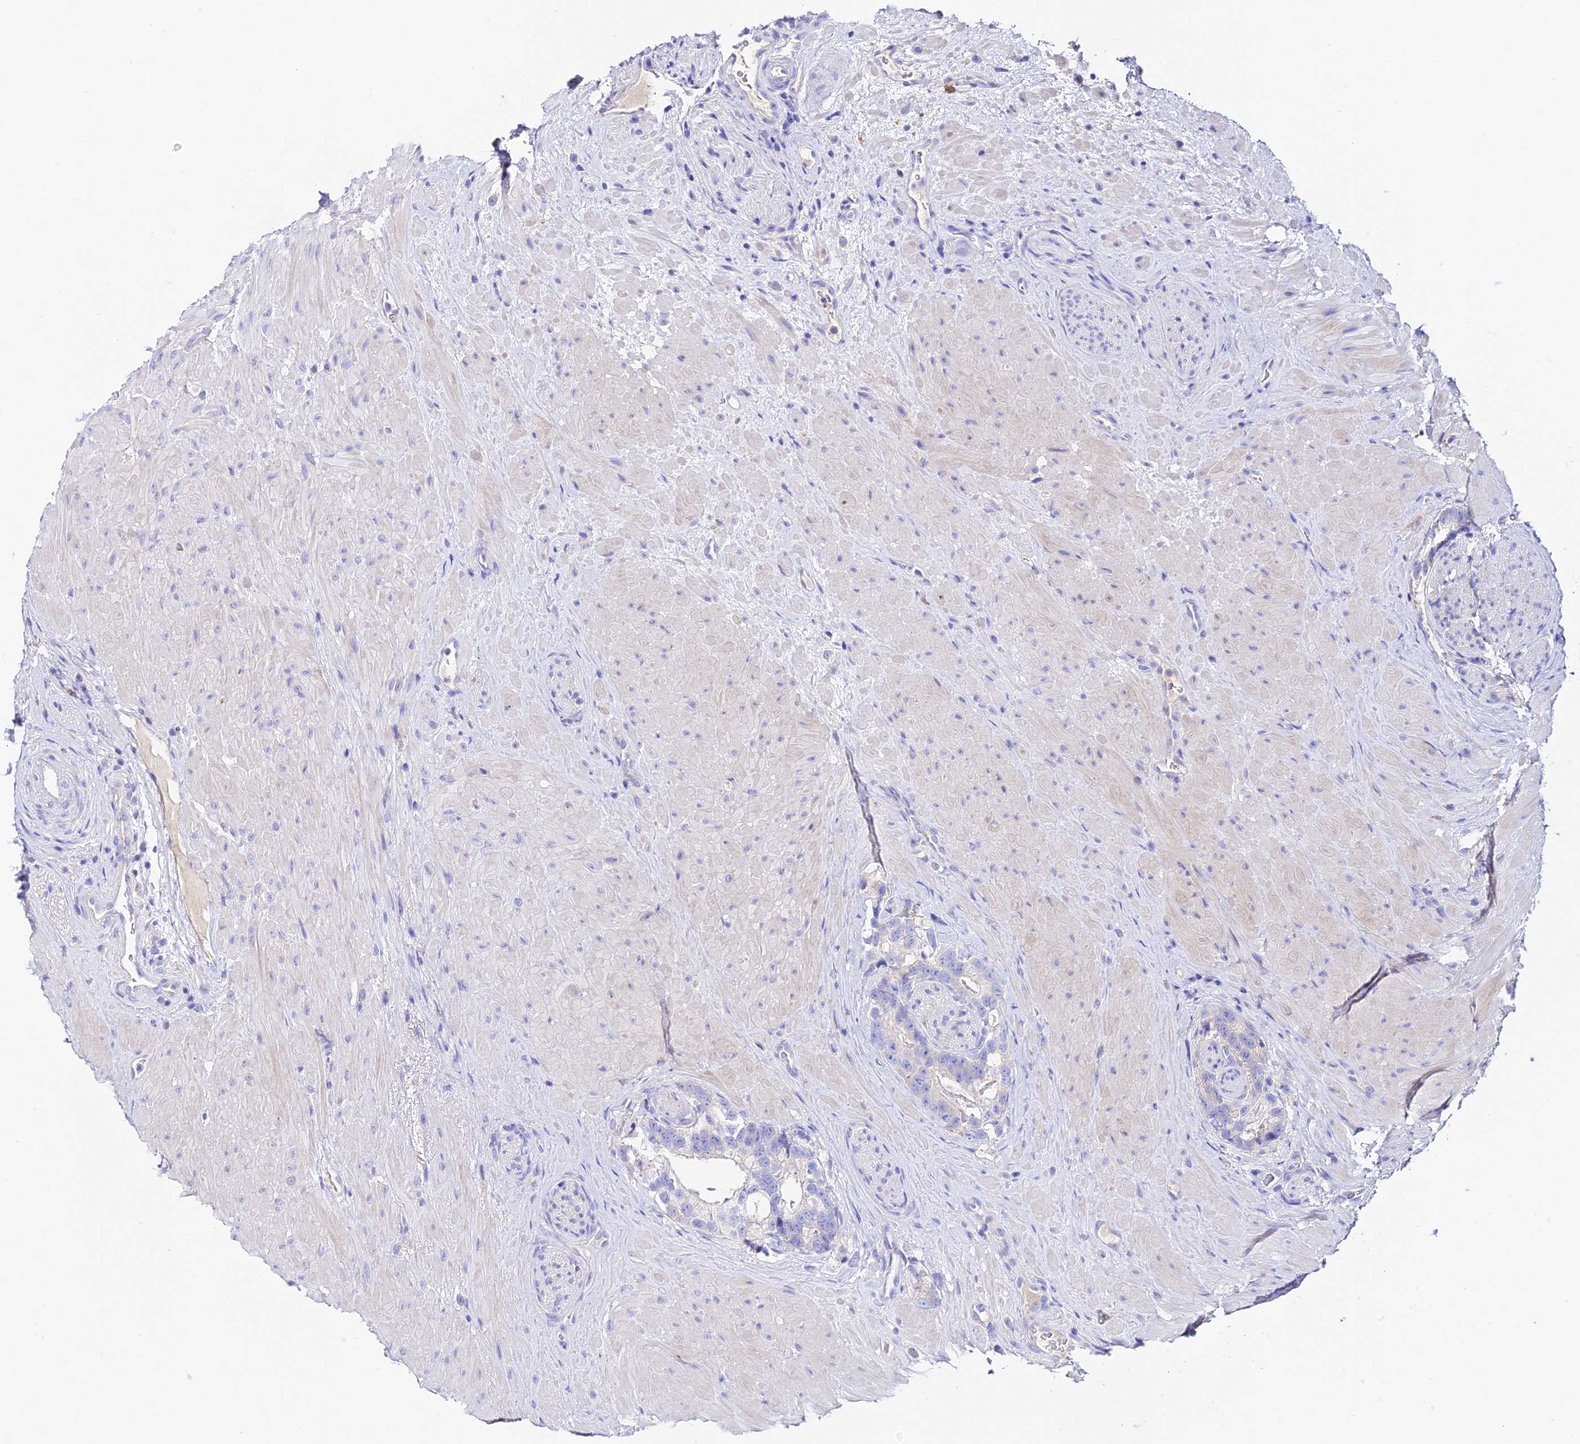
{"staining": {"intensity": "negative", "quantity": "none", "location": "none"}, "tissue": "prostate cancer", "cell_type": "Tumor cells", "image_type": "cancer", "snomed": [{"axis": "morphology", "description": "Adenocarcinoma, High grade"}, {"axis": "topography", "description": "Prostate"}], "caption": "A high-resolution micrograph shows immunohistochemistry staining of prostate cancer (adenocarcinoma (high-grade)), which demonstrates no significant positivity in tumor cells. (DAB (3,3'-diaminobenzidine) immunohistochemistry, high magnification).", "gene": "TMEM117", "patient": {"sex": "male", "age": 74}}